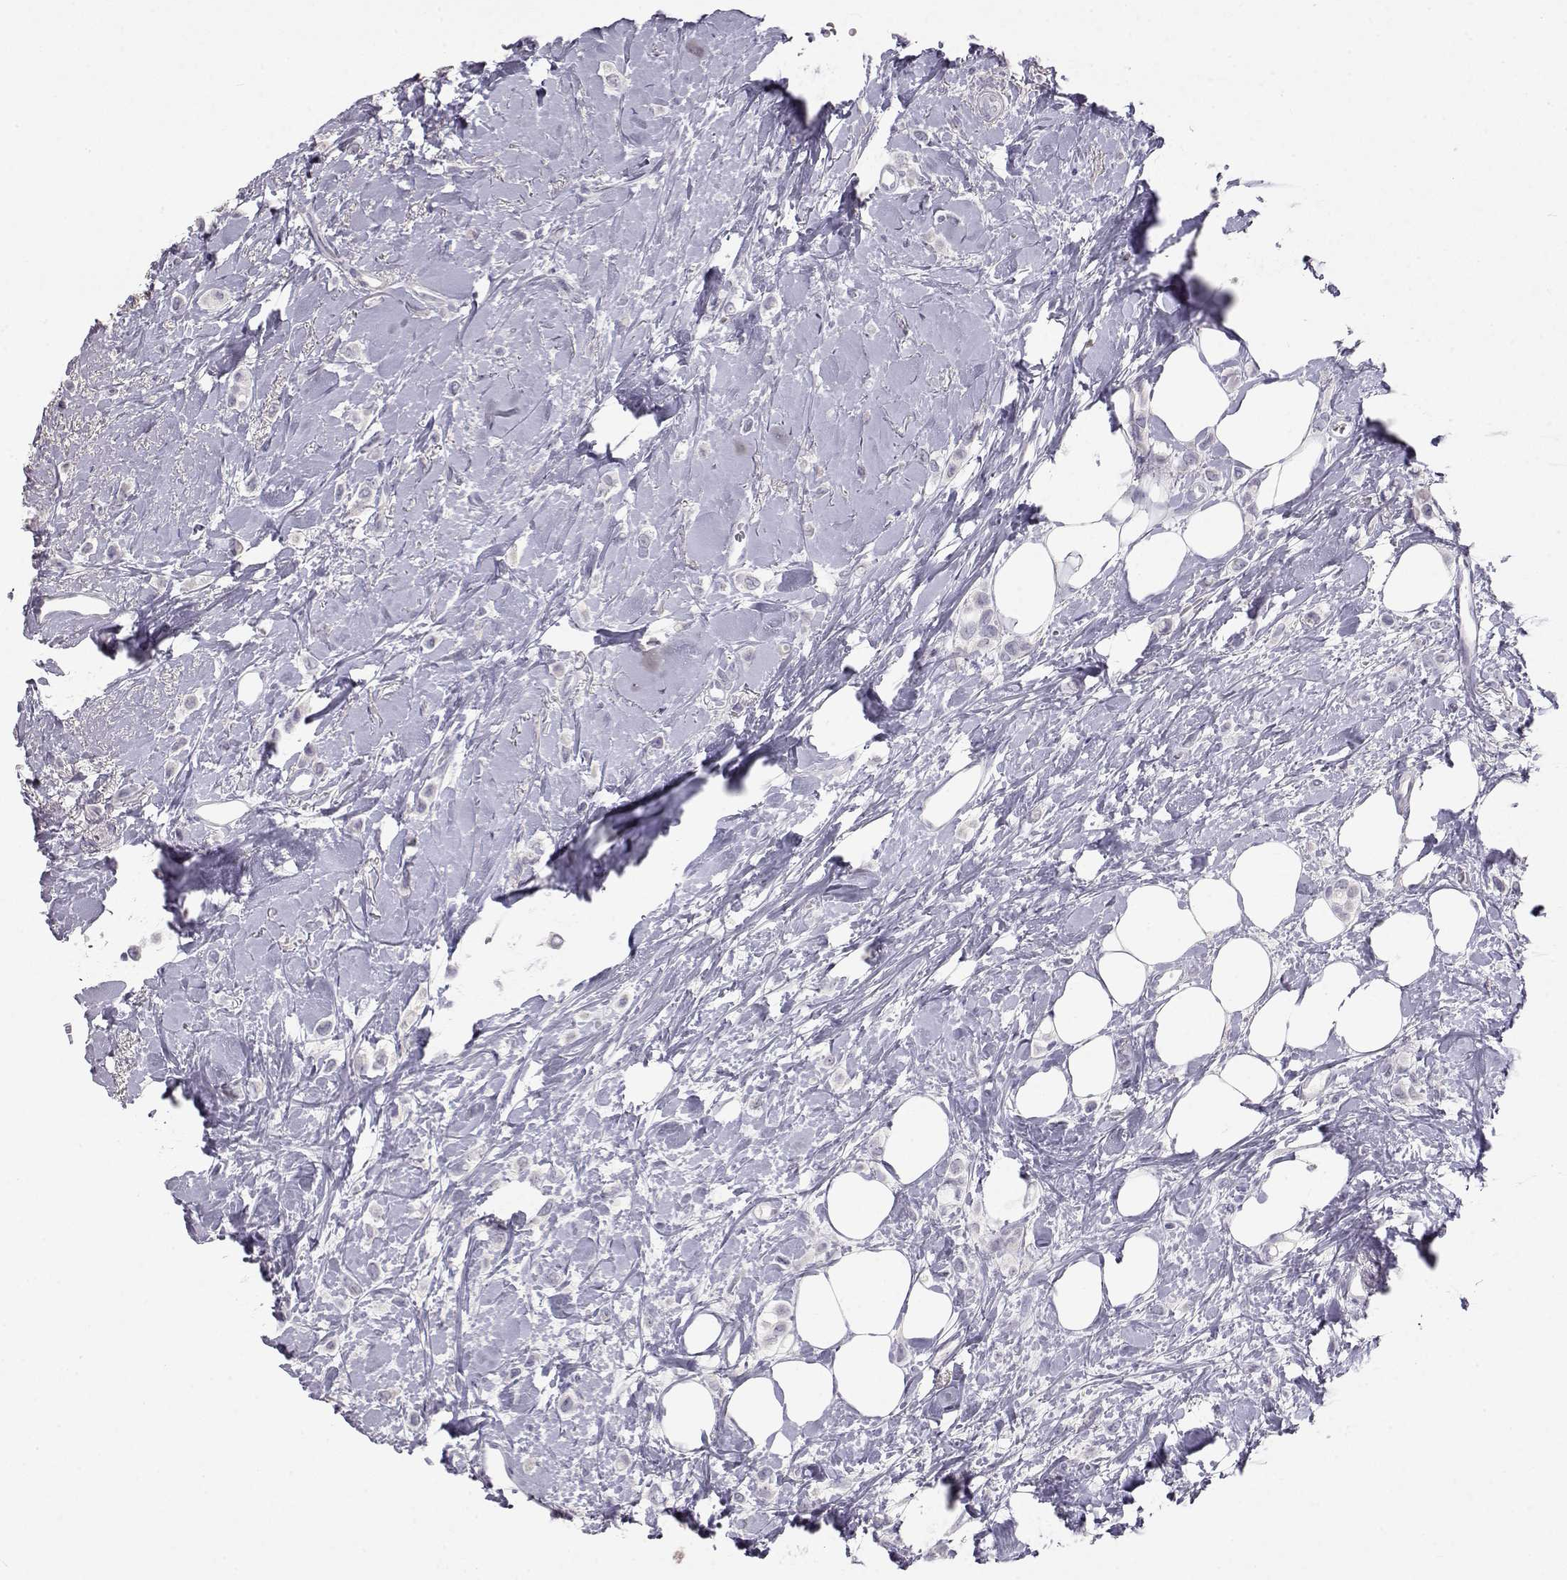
{"staining": {"intensity": "negative", "quantity": "none", "location": "none"}, "tissue": "breast cancer", "cell_type": "Tumor cells", "image_type": "cancer", "snomed": [{"axis": "morphology", "description": "Lobular carcinoma"}, {"axis": "topography", "description": "Breast"}], "caption": "DAB (3,3'-diaminobenzidine) immunohistochemical staining of breast cancer (lobular carcinoma) displays no significant positivity in tumor cells.", "gene": "LAMB3", "patient": {"sex": "female", "age": 66}}